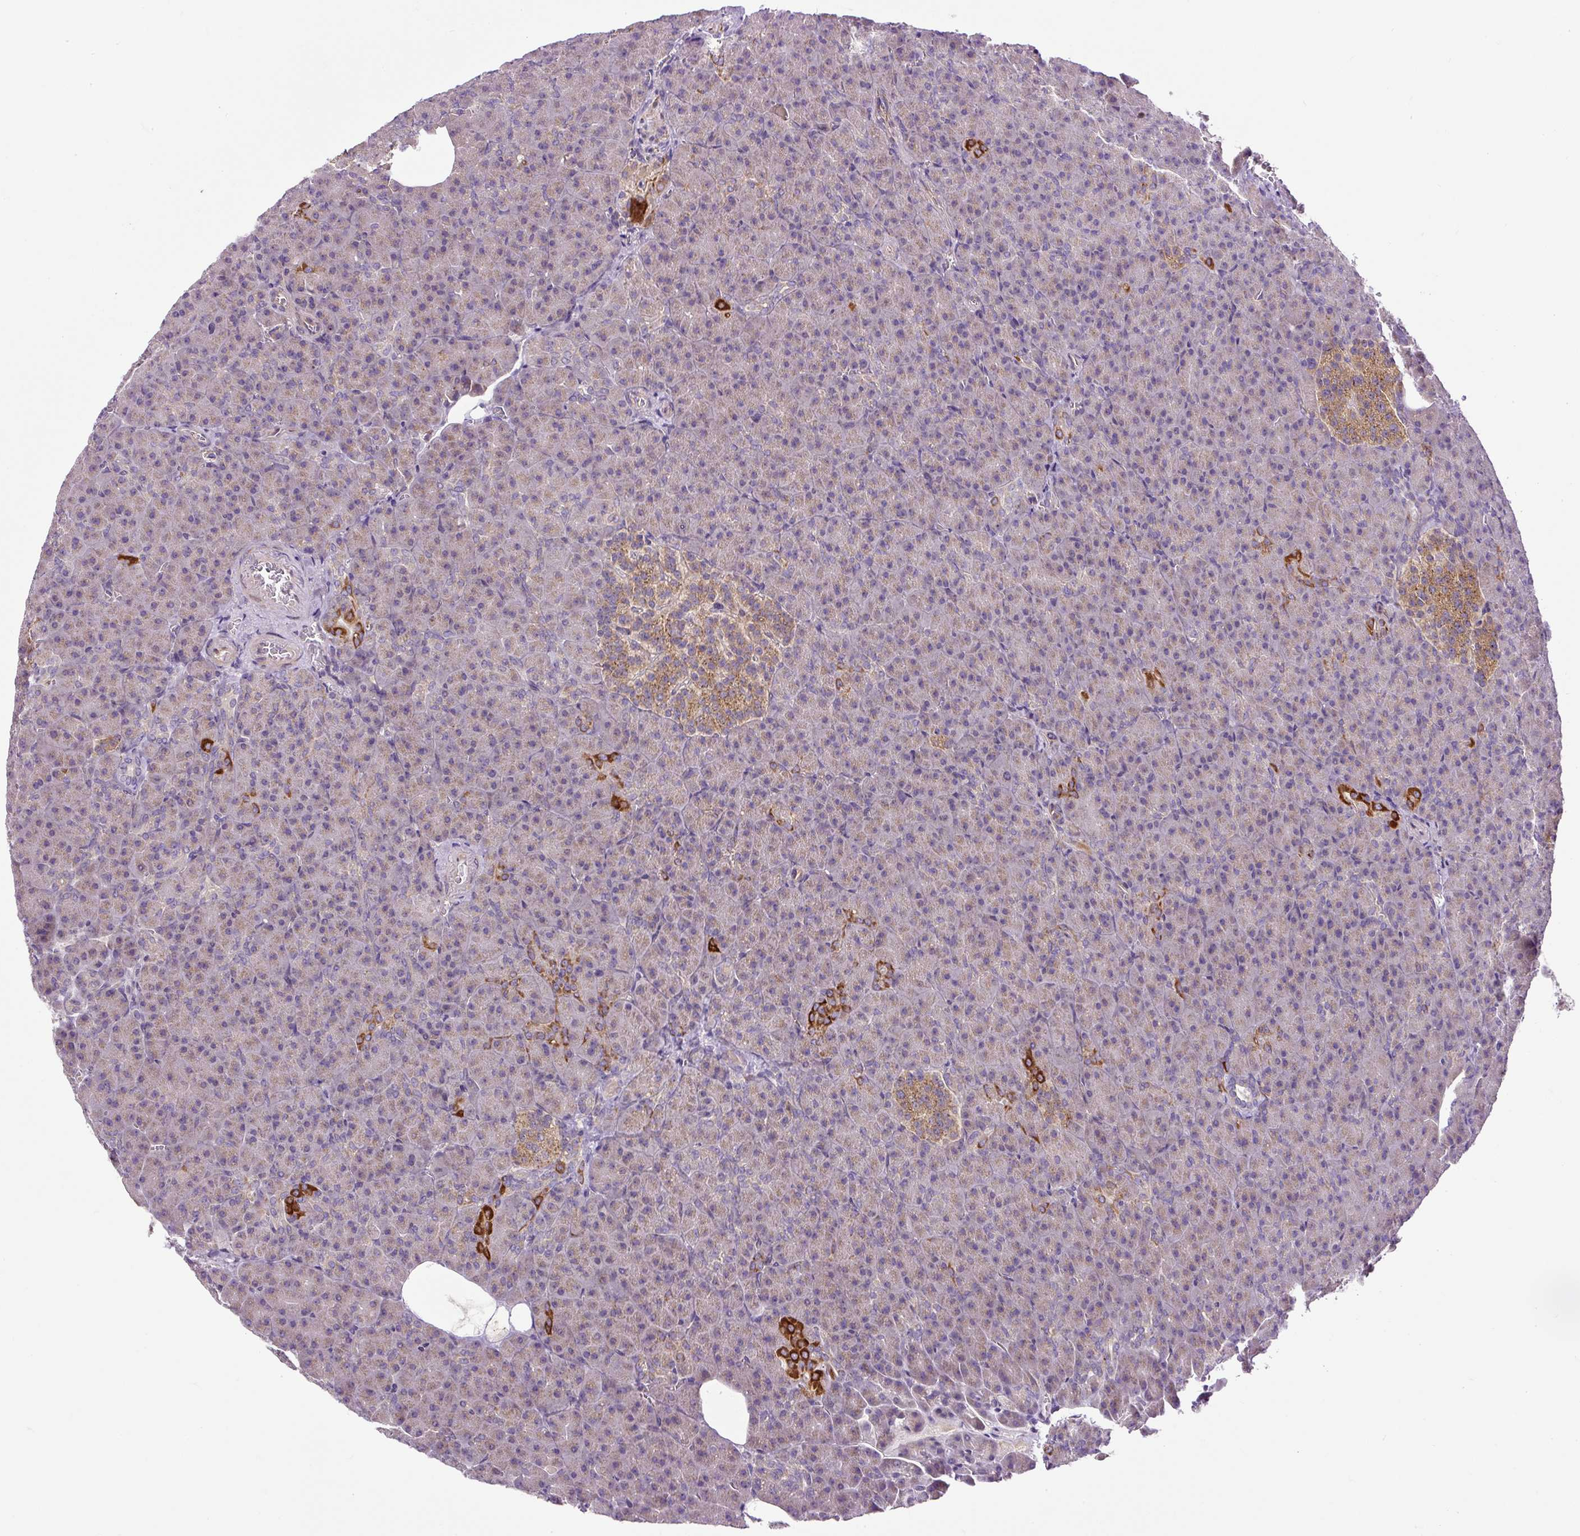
{"staining": {"intensity": "strong", "quantity": "<25%", "location": "cytoplasmic/membranous"}, "tissue": "pancreas", "cell_type": "Exocrine glandular cells", "image_type": "normal", "snomed": [{"axis": "morphology", "description": "Normal tissue, NOS"}, {"axis": "topography", "description": "Pancreas"}], "caption": "High-magnification brightfield microscopy of benign pancreas stained with DAB (brown) and counterstained with hematoxylin (blue). exocrine glandular cells exhibit strong cytoplasmic/membranous expression is seen in about<25% of cells. Immunohistochemistry stains the protein in brown and the nuclei are stained blue.", "gene": "ZNF547", "patient": {"sex": "female", "age": 74}}